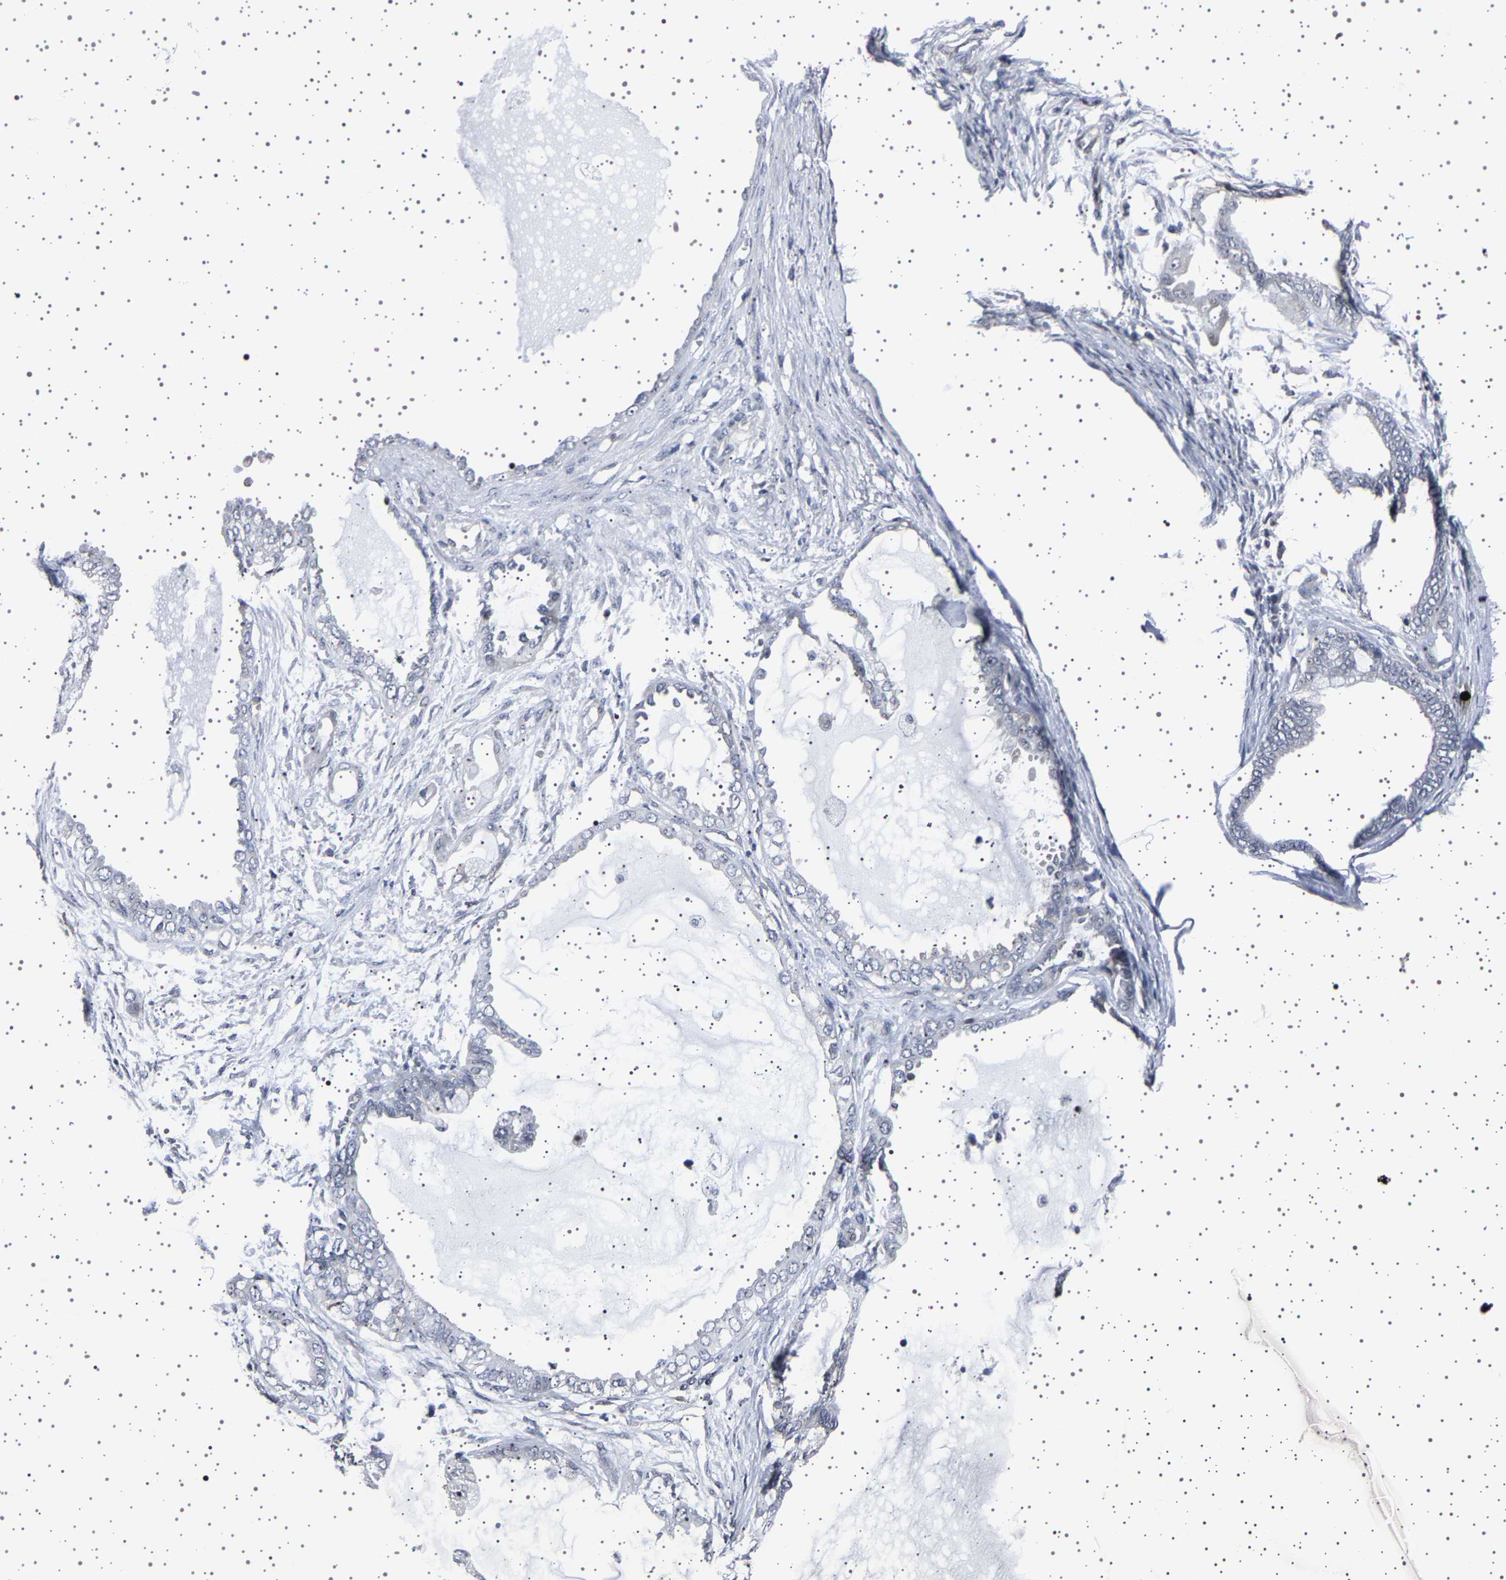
{"staining": {"intensity": "negative", "quantity": "none", "location": "none"}, "tissue": "ovarian cancer", "cell_type": "Tumor cells", "image_type": "cancer", "snomed": [{"axis": "morphology", "description": "Carcinoma, NOS"}, {"axis": "morphology", "description": "Carcinoma, endometroid"}, {"axis": "topography", "description": "Ovary"}], "caption": "This micrograph is of carcinoma (ovarian) stained with immunohistochemistry (IHC) to label a protein in brown with the nuclei are counter-stained blue. There is no staining in tumor cells.", "gene": "IL10RB", "patient": {"sex": "female", "age": 50}}